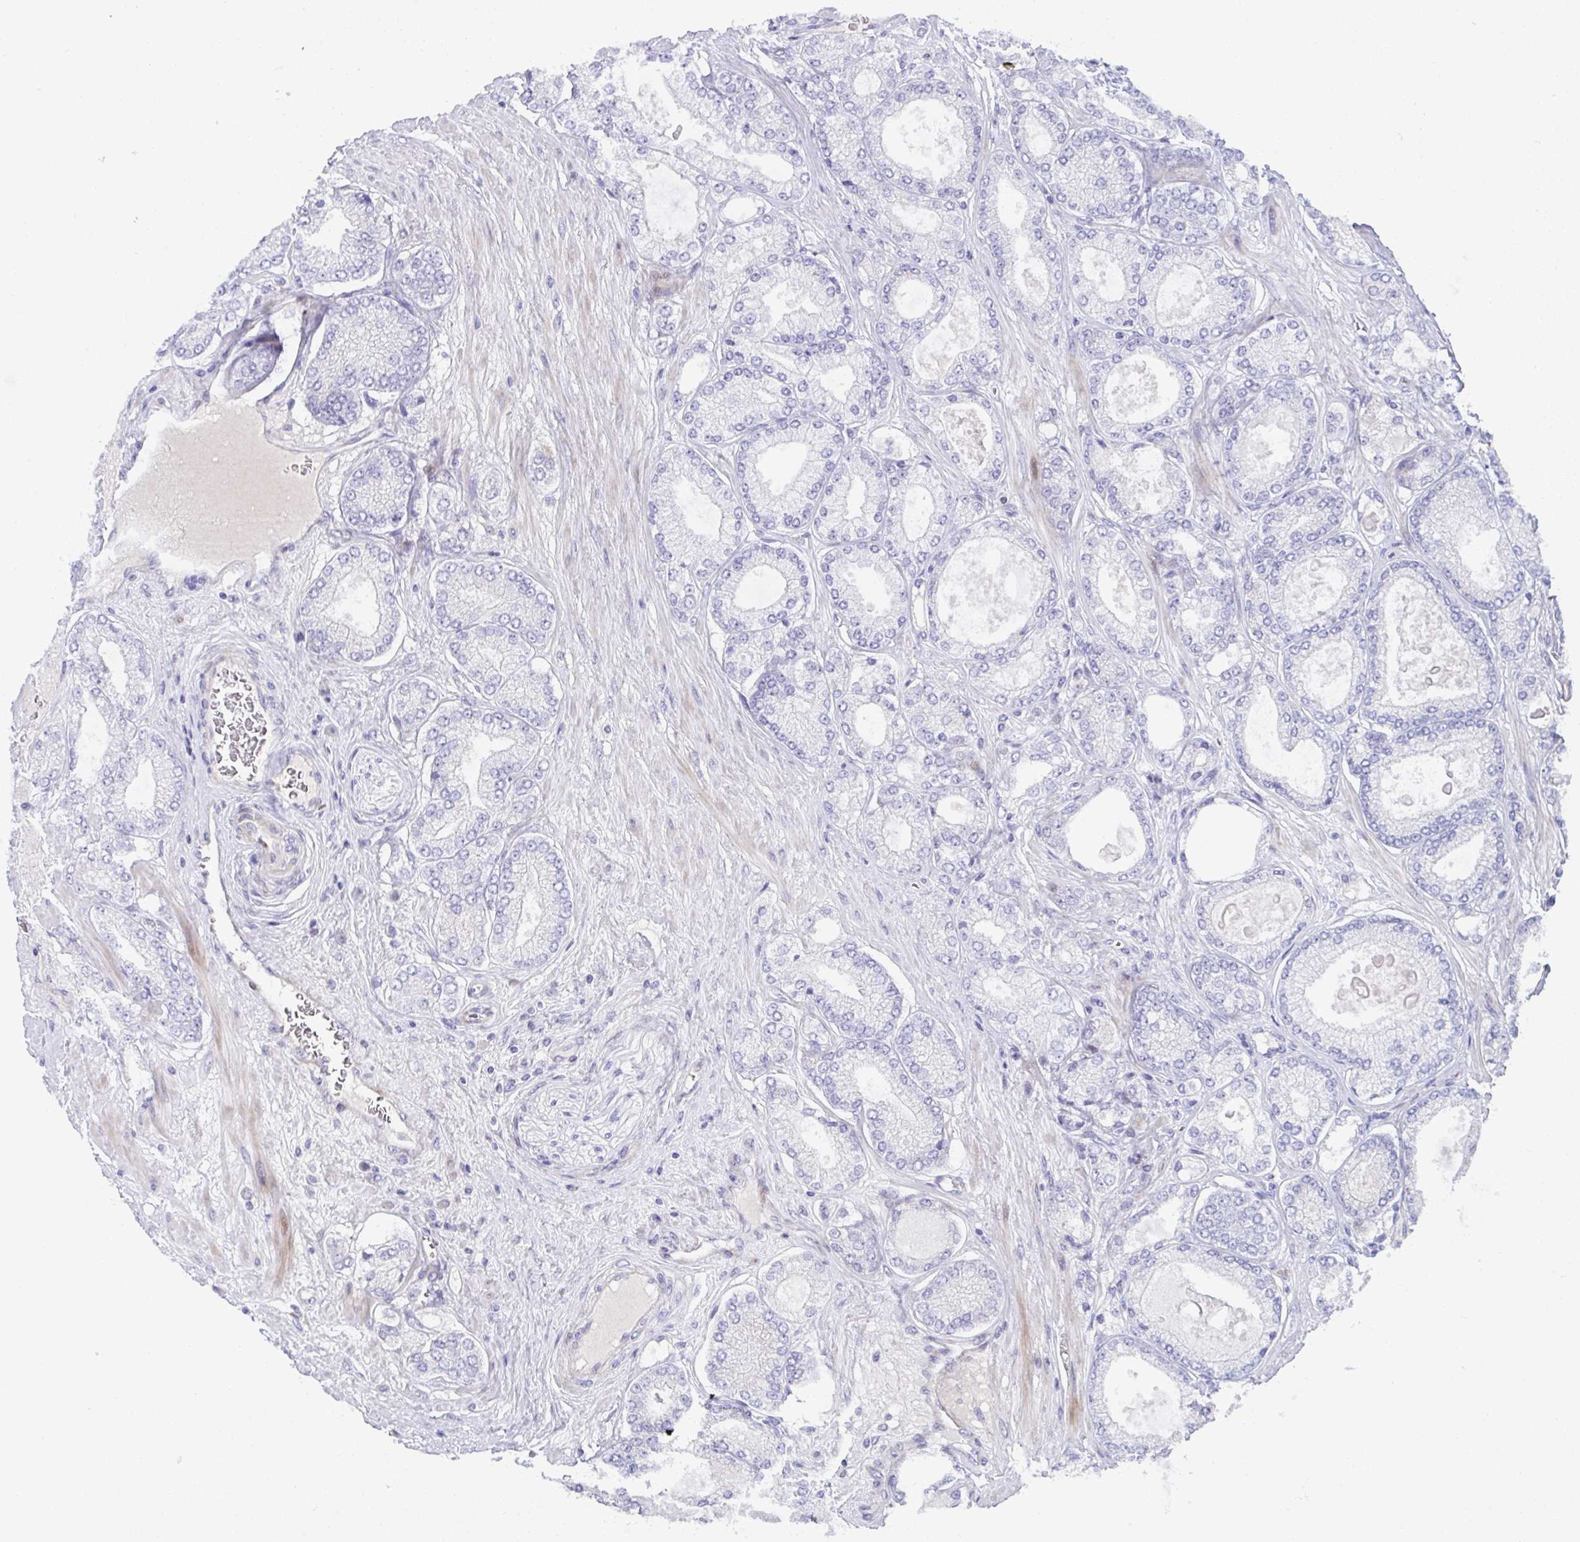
{"staining": {"intensity": "negative", "quantity": "none", "location": "none"}, "tissue": "prostate cancer", "cell_type": "Tumor cells", "image_type": "cancer", "snomed": [{"axis": "morphology", "description": "Adenocarcinoma, High grade"}, {"axis": "topography", "description": "Prostate"}], "caption": "Tumor cells are negative for brown protein staining in adenocarcinoma (high-grade) (prostate). (DAB (3,3'-diaminobenzidine) IHC visualized using brightfield microscopy, high magnification).", "gene": "ZNF713", "patient": {"sex": "male", "age": 68}}